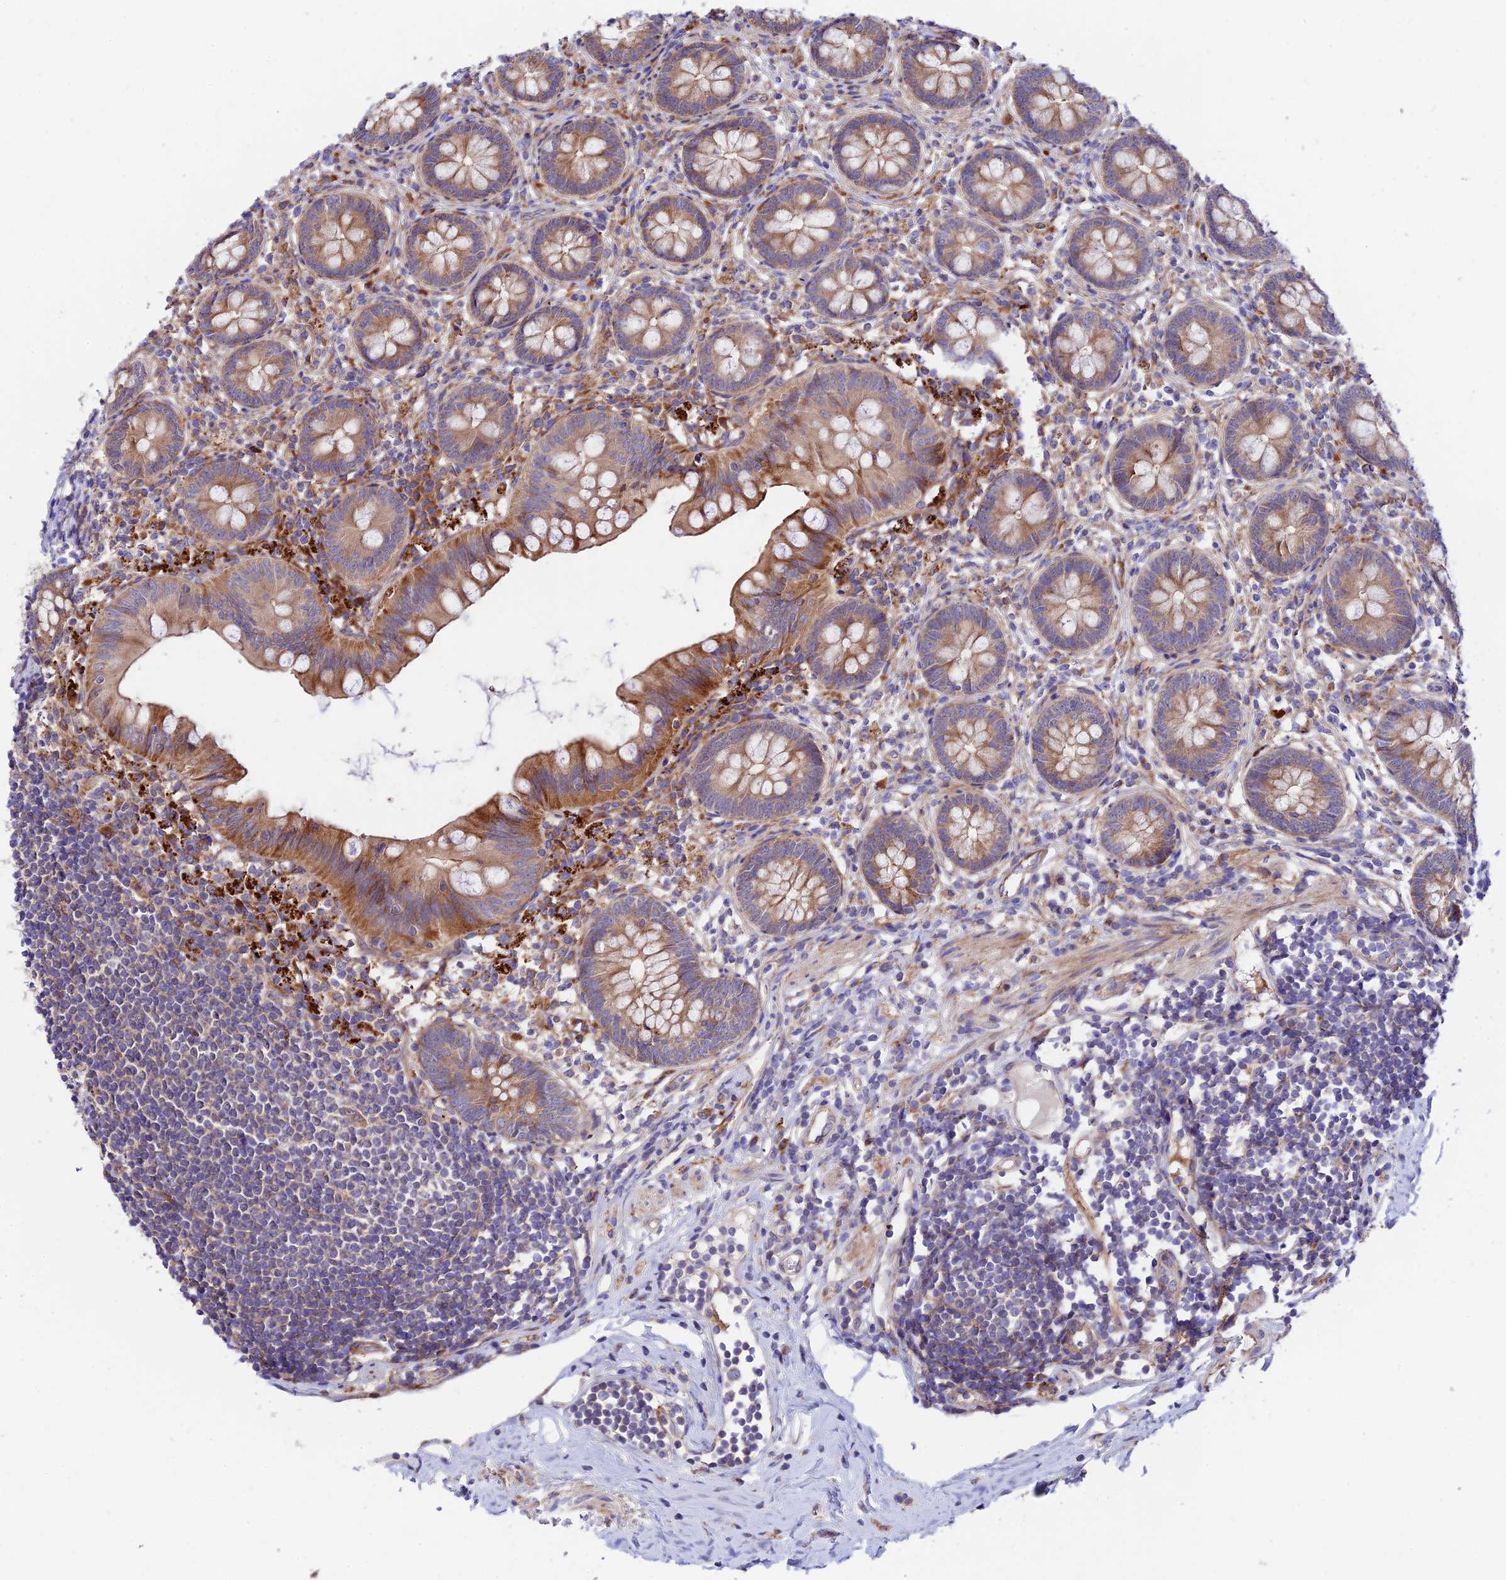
{"staining": {"intensity": "moderate", "quantity": ">75%", "location": "cytoplasmic/membranous"}, "tissue": "appendix", "cell_type": "Glandular cells", "image_type": "normal", "snomed": [{"axis": "morphology", "description": "Normal tissue, NOS"}, {"axis": "topography", "description": "Appendix"}], "caption": "Protein expression analysis of unremarkable appendix exhibits moderate cytoplasmic/membranous positivity in approximately >75% of glandular cells. (IHC, brightfield microscopy, high magnification).", "gene": "VPS13C", "patient": {"sex": "female", "age": 62}}